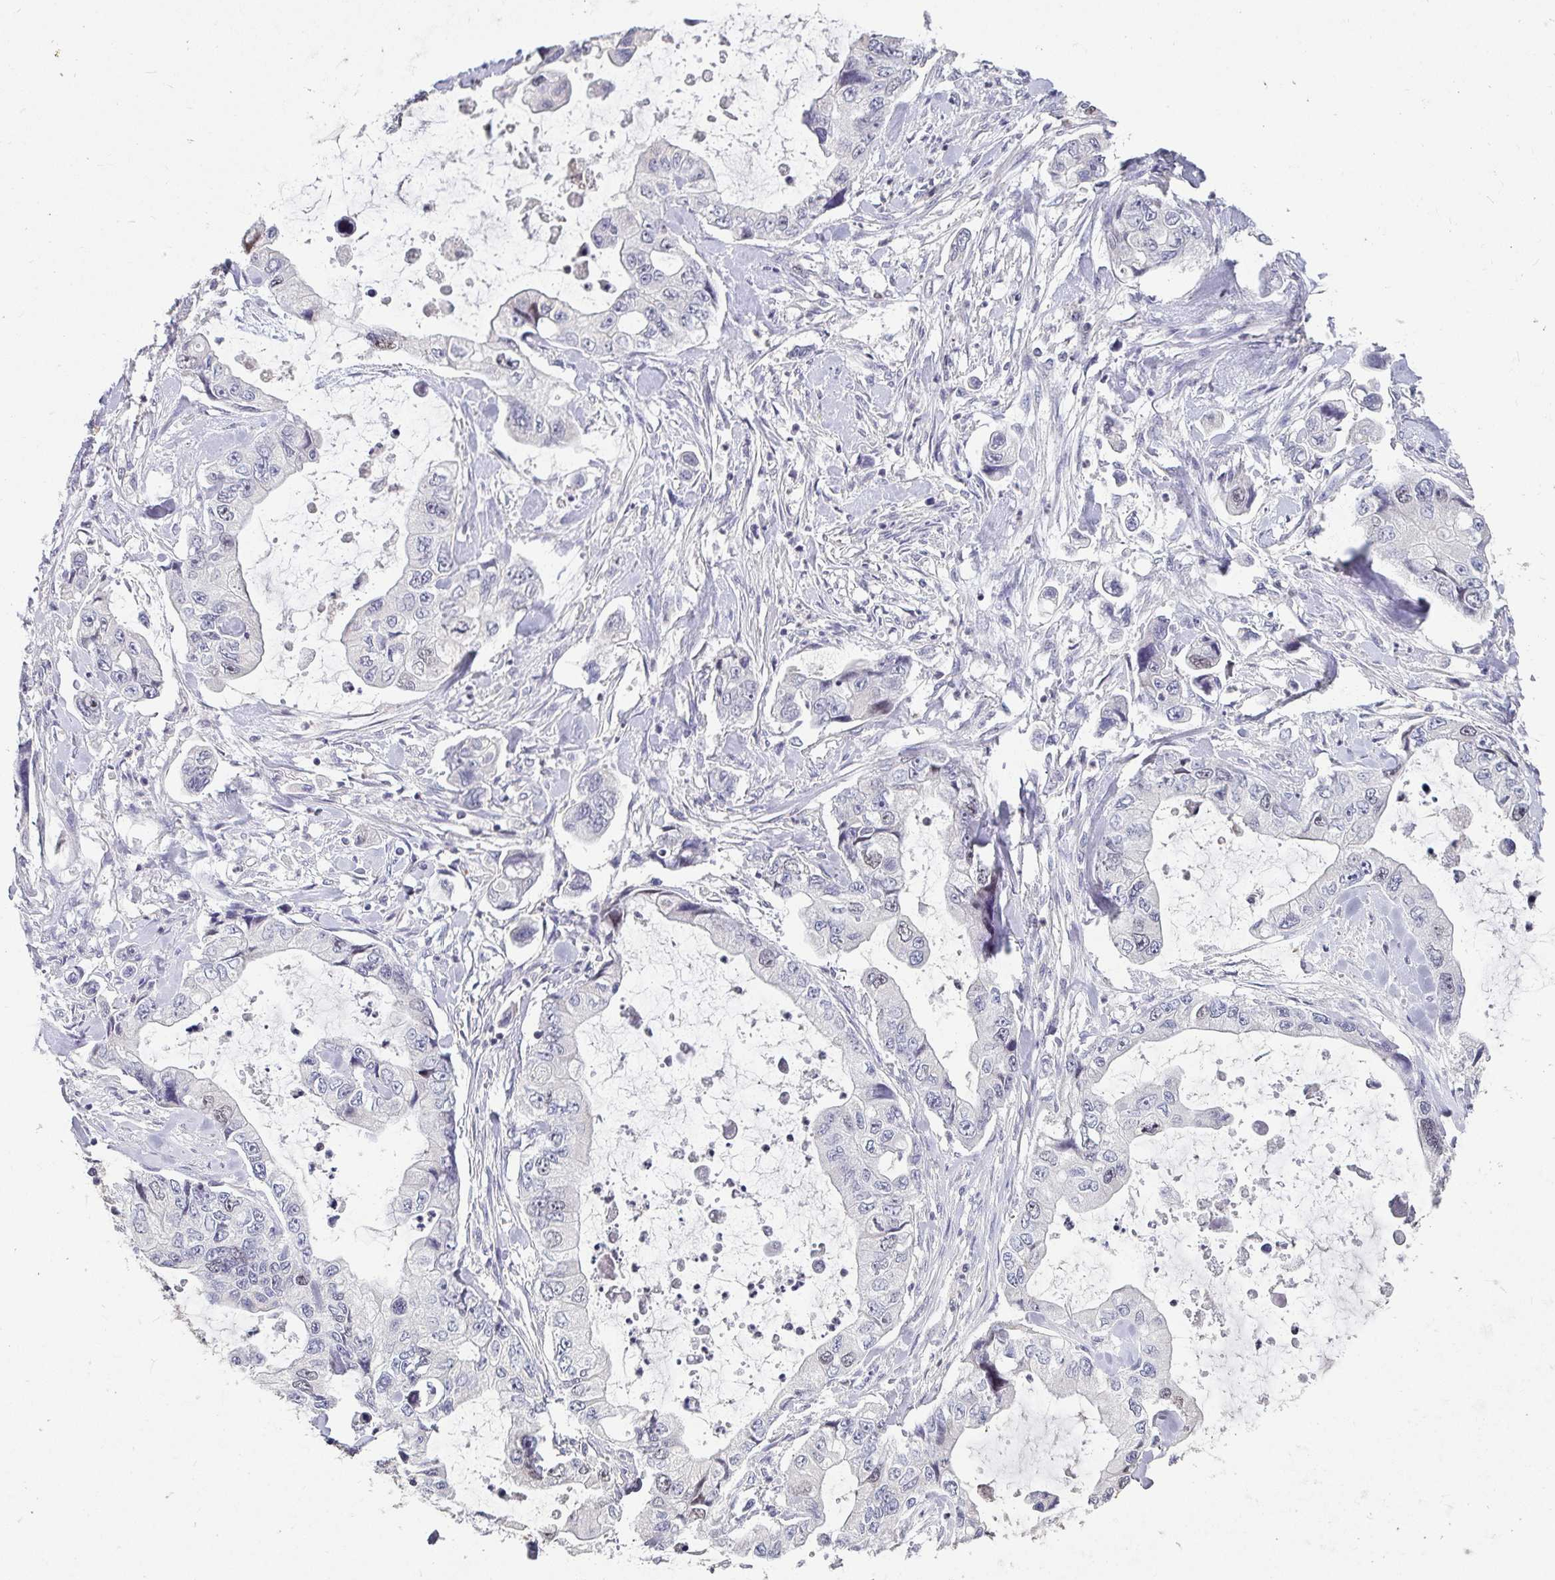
{"staining": {"intensity": "negative", "quantity": "none", "location": "none"}, "tissue": "stomach cancer", "cell_type": "Tumor cells", "image_type": "cancer", "snomed": [{"axis": "morphology", "description": "Adenocarcinoma, NOS"}, {"axis": "topography", "description": "Pancreas"}, {"axis": "topography", "description": "Stomach, upper"}, {"axis": "topography", "description": "Stomach"}], "caption": "A histopathology image of human stomach adenocarcinoma is negative for staining in tumor cells.", "gene": "ANLN", "patient": {"sex": "male", "age": 77}}